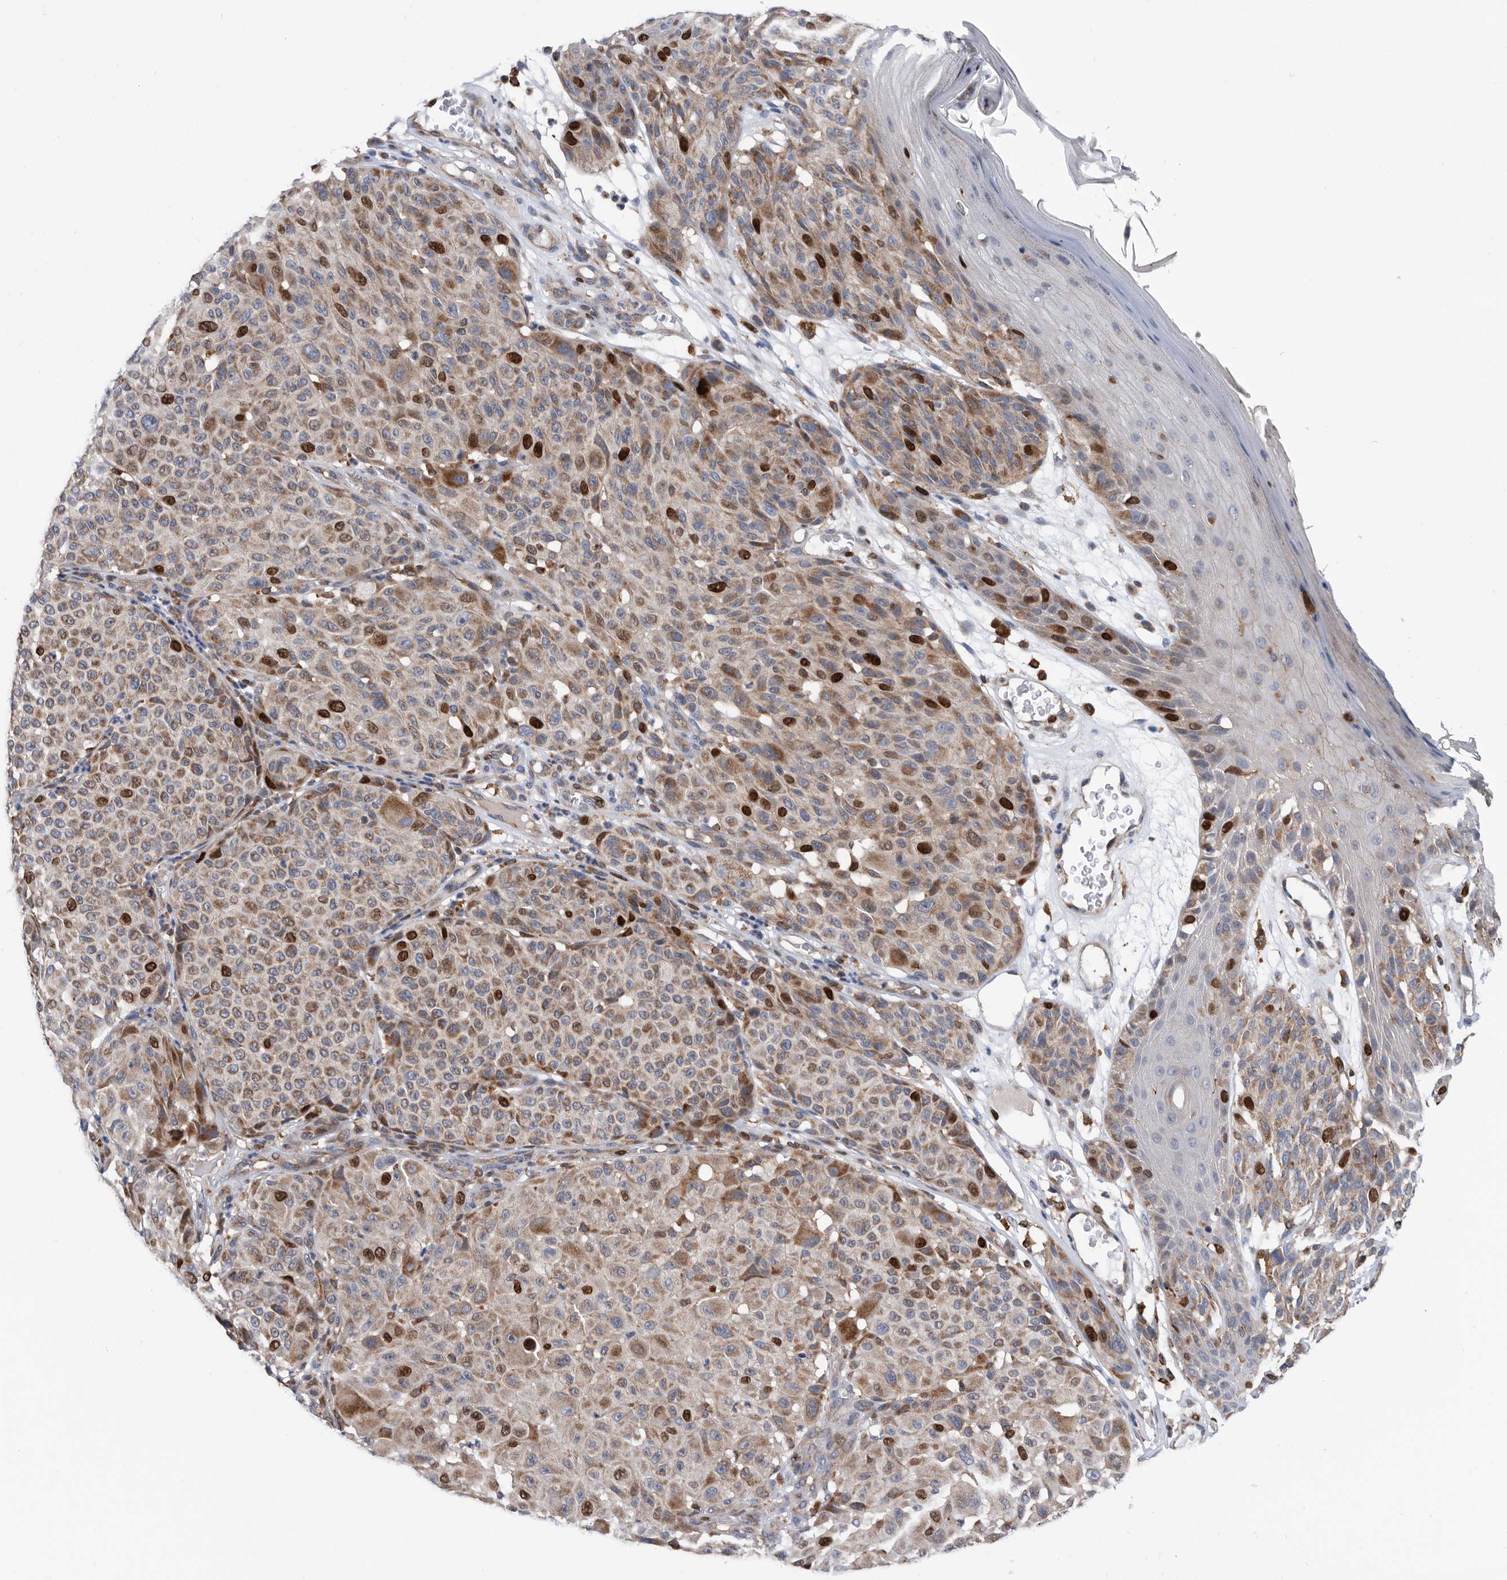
{"staining": {"intensity": "strong", "quantity": "<25%", "location": "cytoplasmic/membranous,nuclear"}, "tissue": "melanoma", "cell_type": "Tumor cells", "image_type": "cancer", "snomed": [{"axis": "morphology", "description": "Malignant melanoma, NOS"}, {"axis": "topography", "description": "Skin"}], "caption": "Melanoma stained for a protein (brown) displays strong cytoplasmic/membranous and nuclear positive expression in about <25% of tumor cells.", "gene": "ATAD2", "patient": {"sex": "male", "age": 83}}